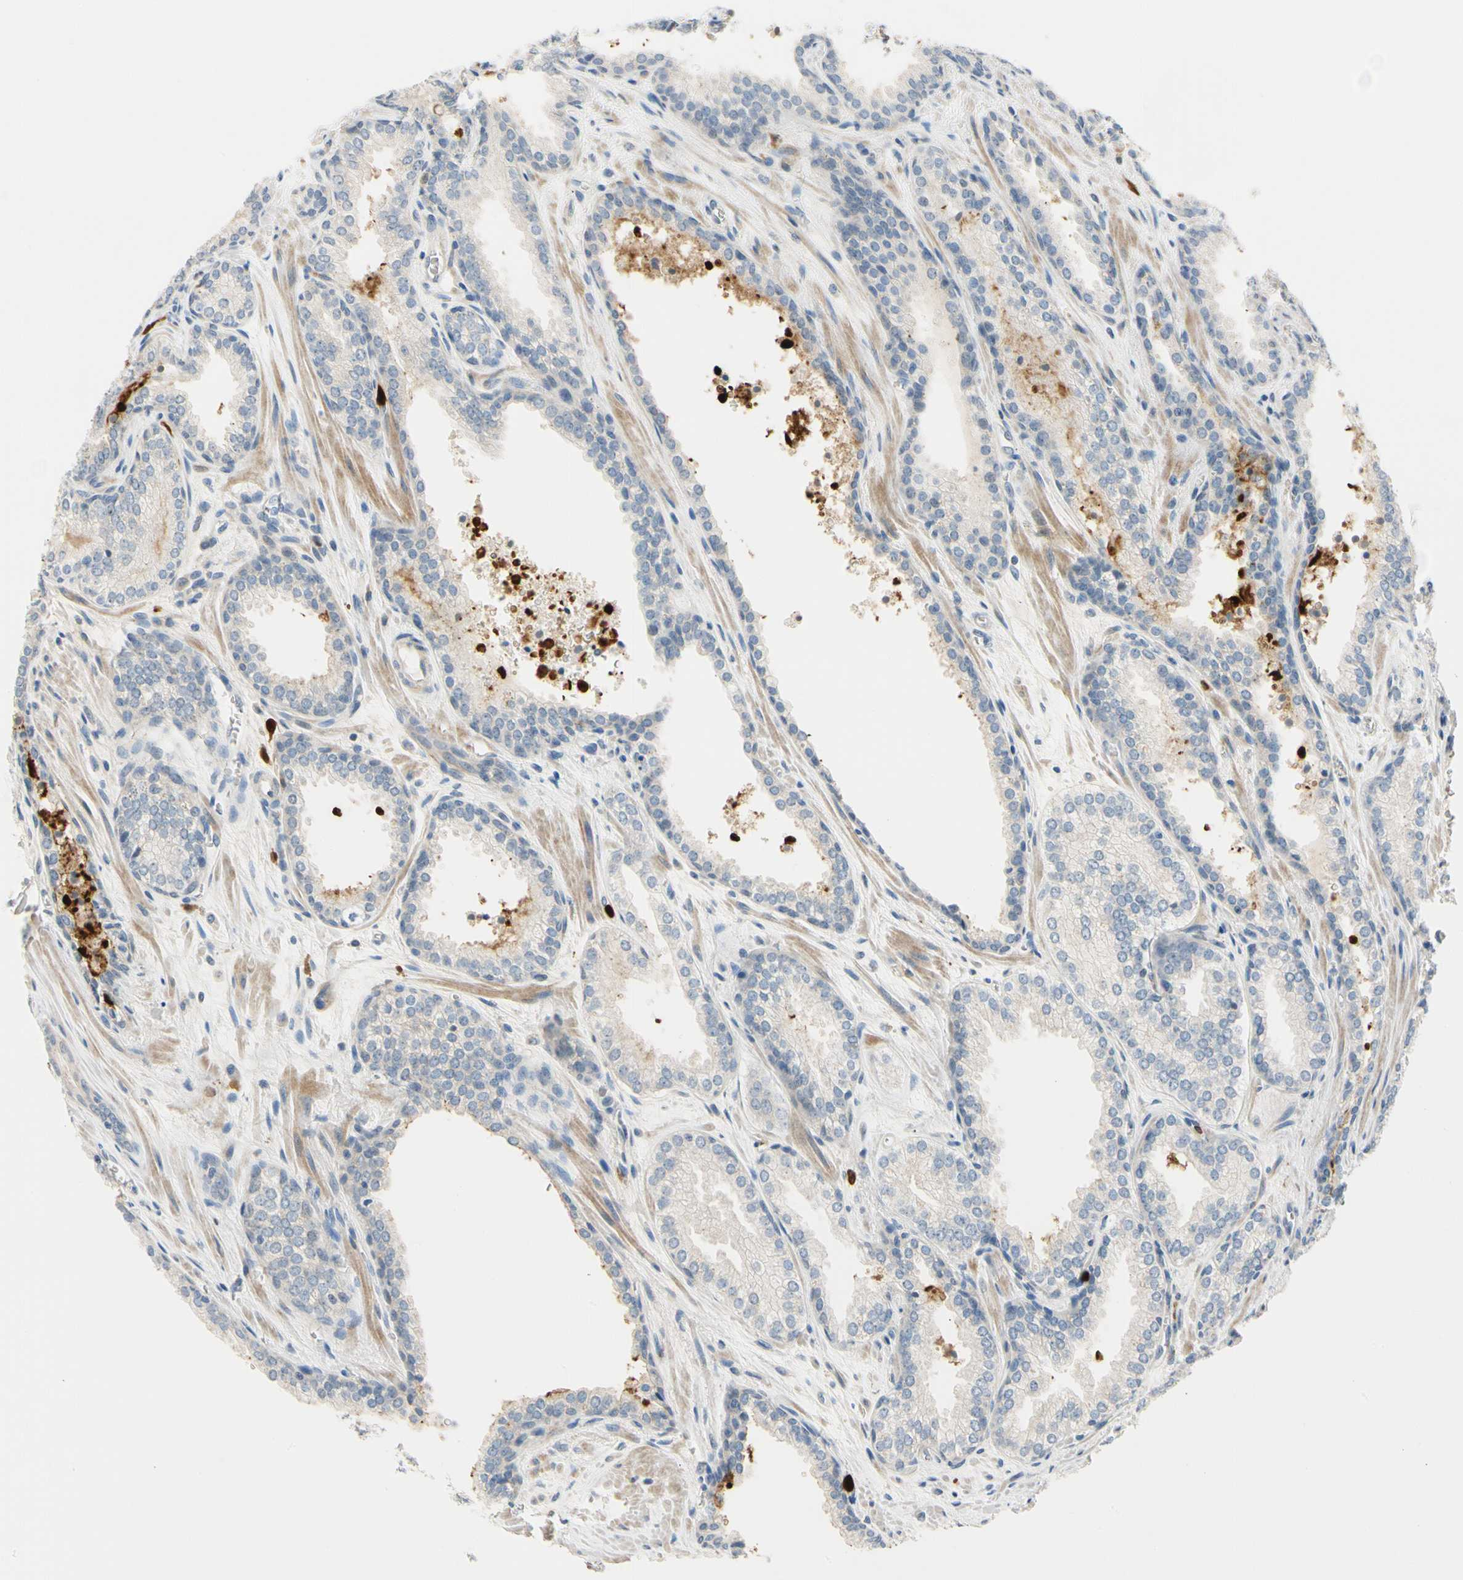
{"staining": {"intensity": "negative", "quantity": "none", "location": "none"}, "tissue": "prostate cancer", "cell_type": "Tumor cells", "image_type": "cancer", "snomed": [{"axis": "morphology", "description": "Adenocarcinoma, Low grade"}, {"axis": "topography", "description": "Prostate"}], "caption": "Immunohistochemical staining of human low-grade adenocarcinoma (prostate) displays no significant staining in tumor cells.", "gene": "TRAF5", "patient": {"sex": "male", "age": 60}}